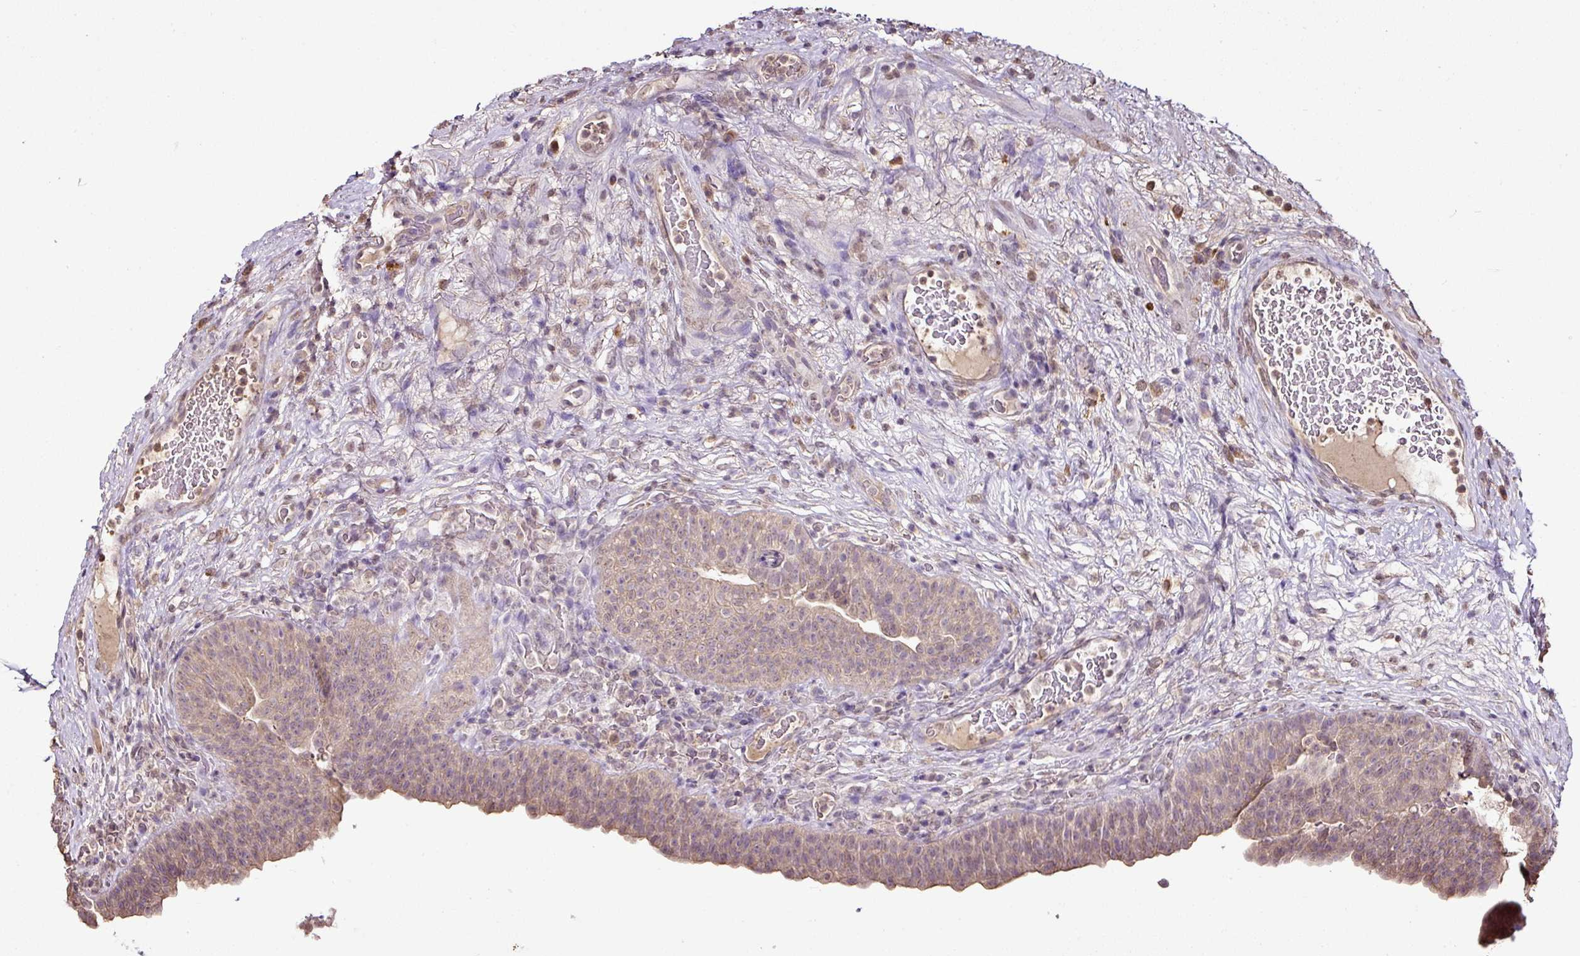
{"staining": {"intensity": "weak", "quantity": ">75%", "location": "cytoplasmic/membranous"}, "tissue": "urinary bladder", "cell_type": "Urothelial cells", "image_type": "normal", "snomed": [{"axis": "morphology", "description": "Normal tissue, NOS"}, {"axis": "topography", "description": "Urinary bladder"}], "caption": "Human urinary bladder stained for a protein (brown) displays weak cytoplasmic/membranous positive positivity in approximately >75% of urothelial cells.", "gene": "RPL38", "patient": {"sex": "male", "age": 71}}